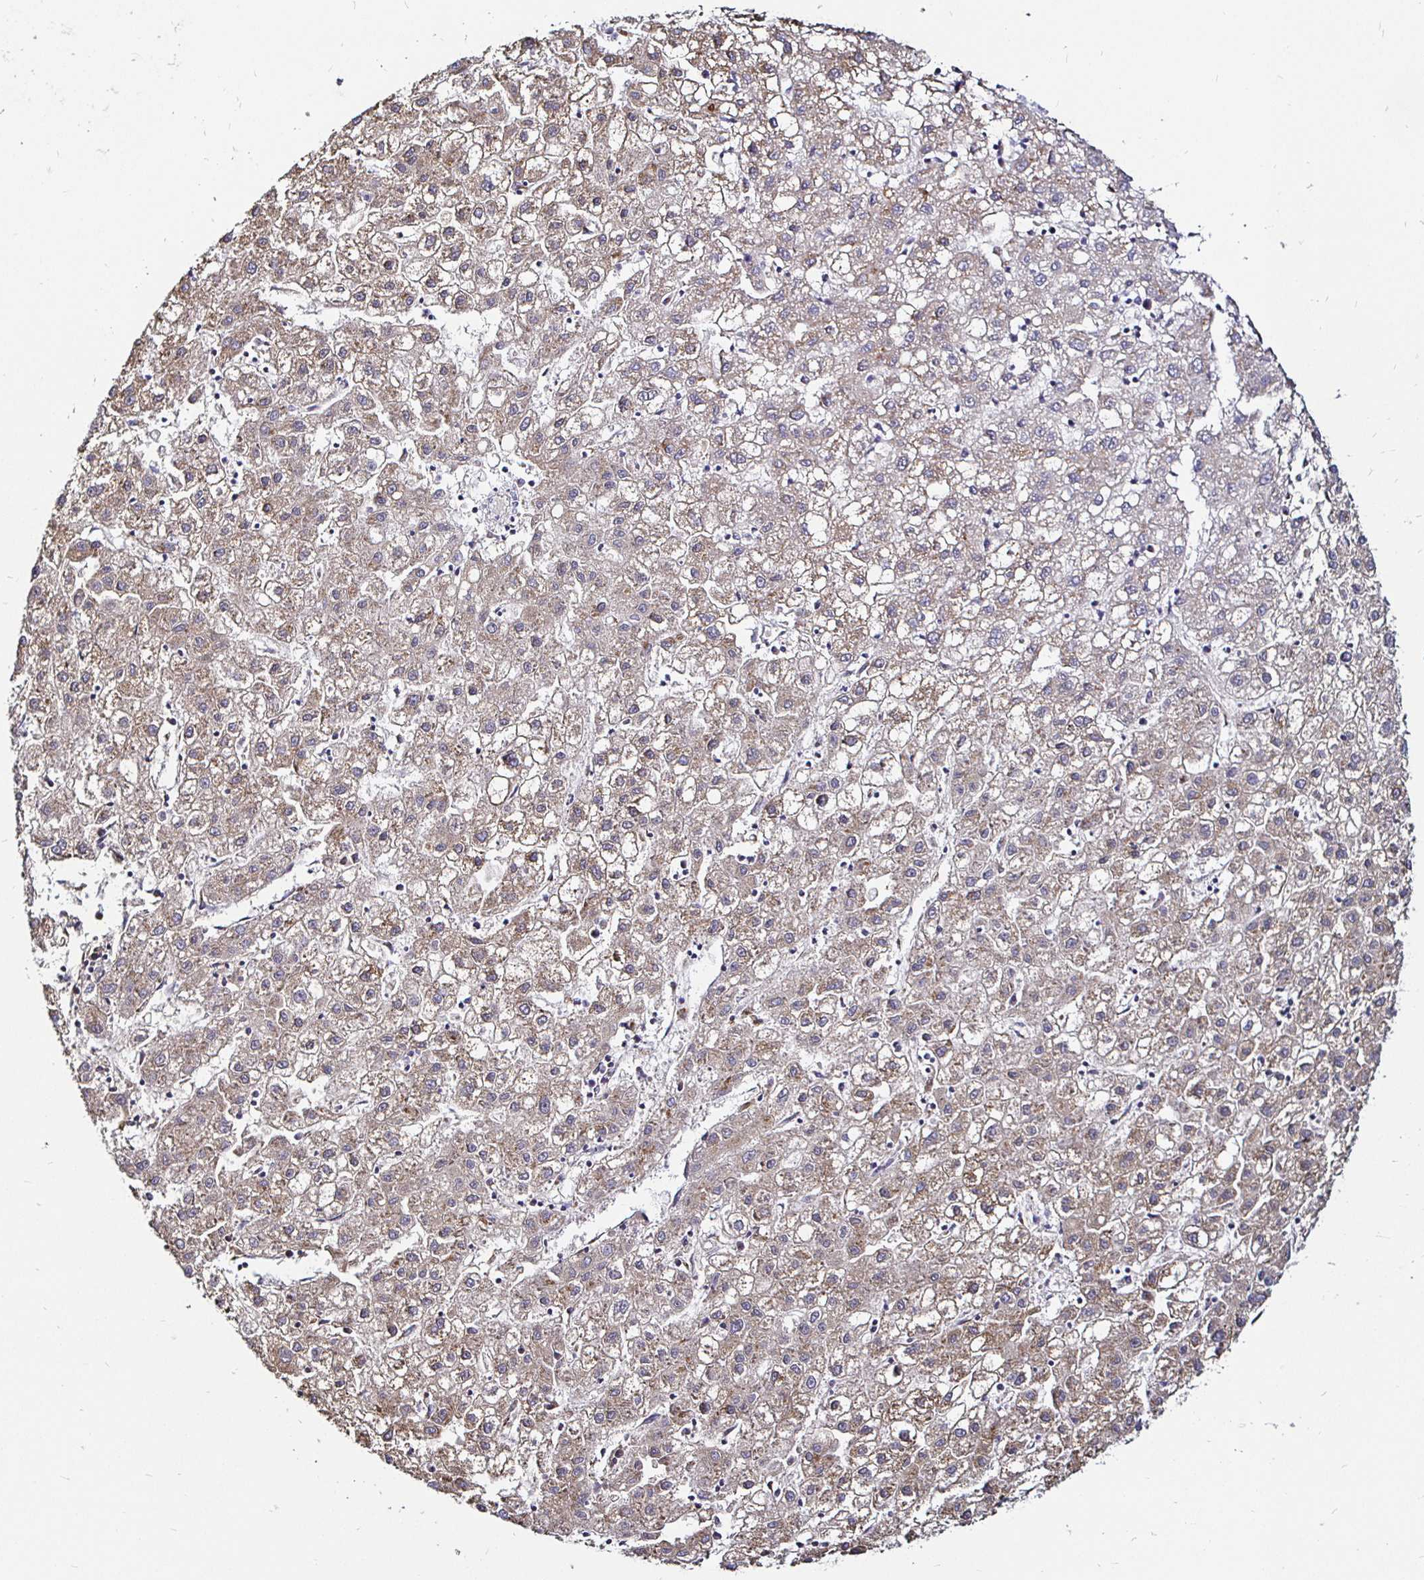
{"staining": {"intensity": "weak", "quantity": ">75%", "location": "cytoplasmic/membranous"}, "tissue": "liver cancer", "cell_type": "Tumor cells", "image_type": "cancer", "snomed": [{"axis": "morphology", "description": "Carcinoma, Hepatocellular, NOS"}, {"axis": "topography", "description": "Liver"}], "caption": "Immunohistochemistry (IHC) image of neoplastic tissue: liver hepatocellular carcinoma stained using immunohistochemistry demonstrates low levels of weak protein expression localized specifically in the cytoplasmic/membranous of tumor cells, appearing as a cytoplasmic/membranous brown color.", "gene": "ATG3", "patient": {"sex": "male", "age": 72}}